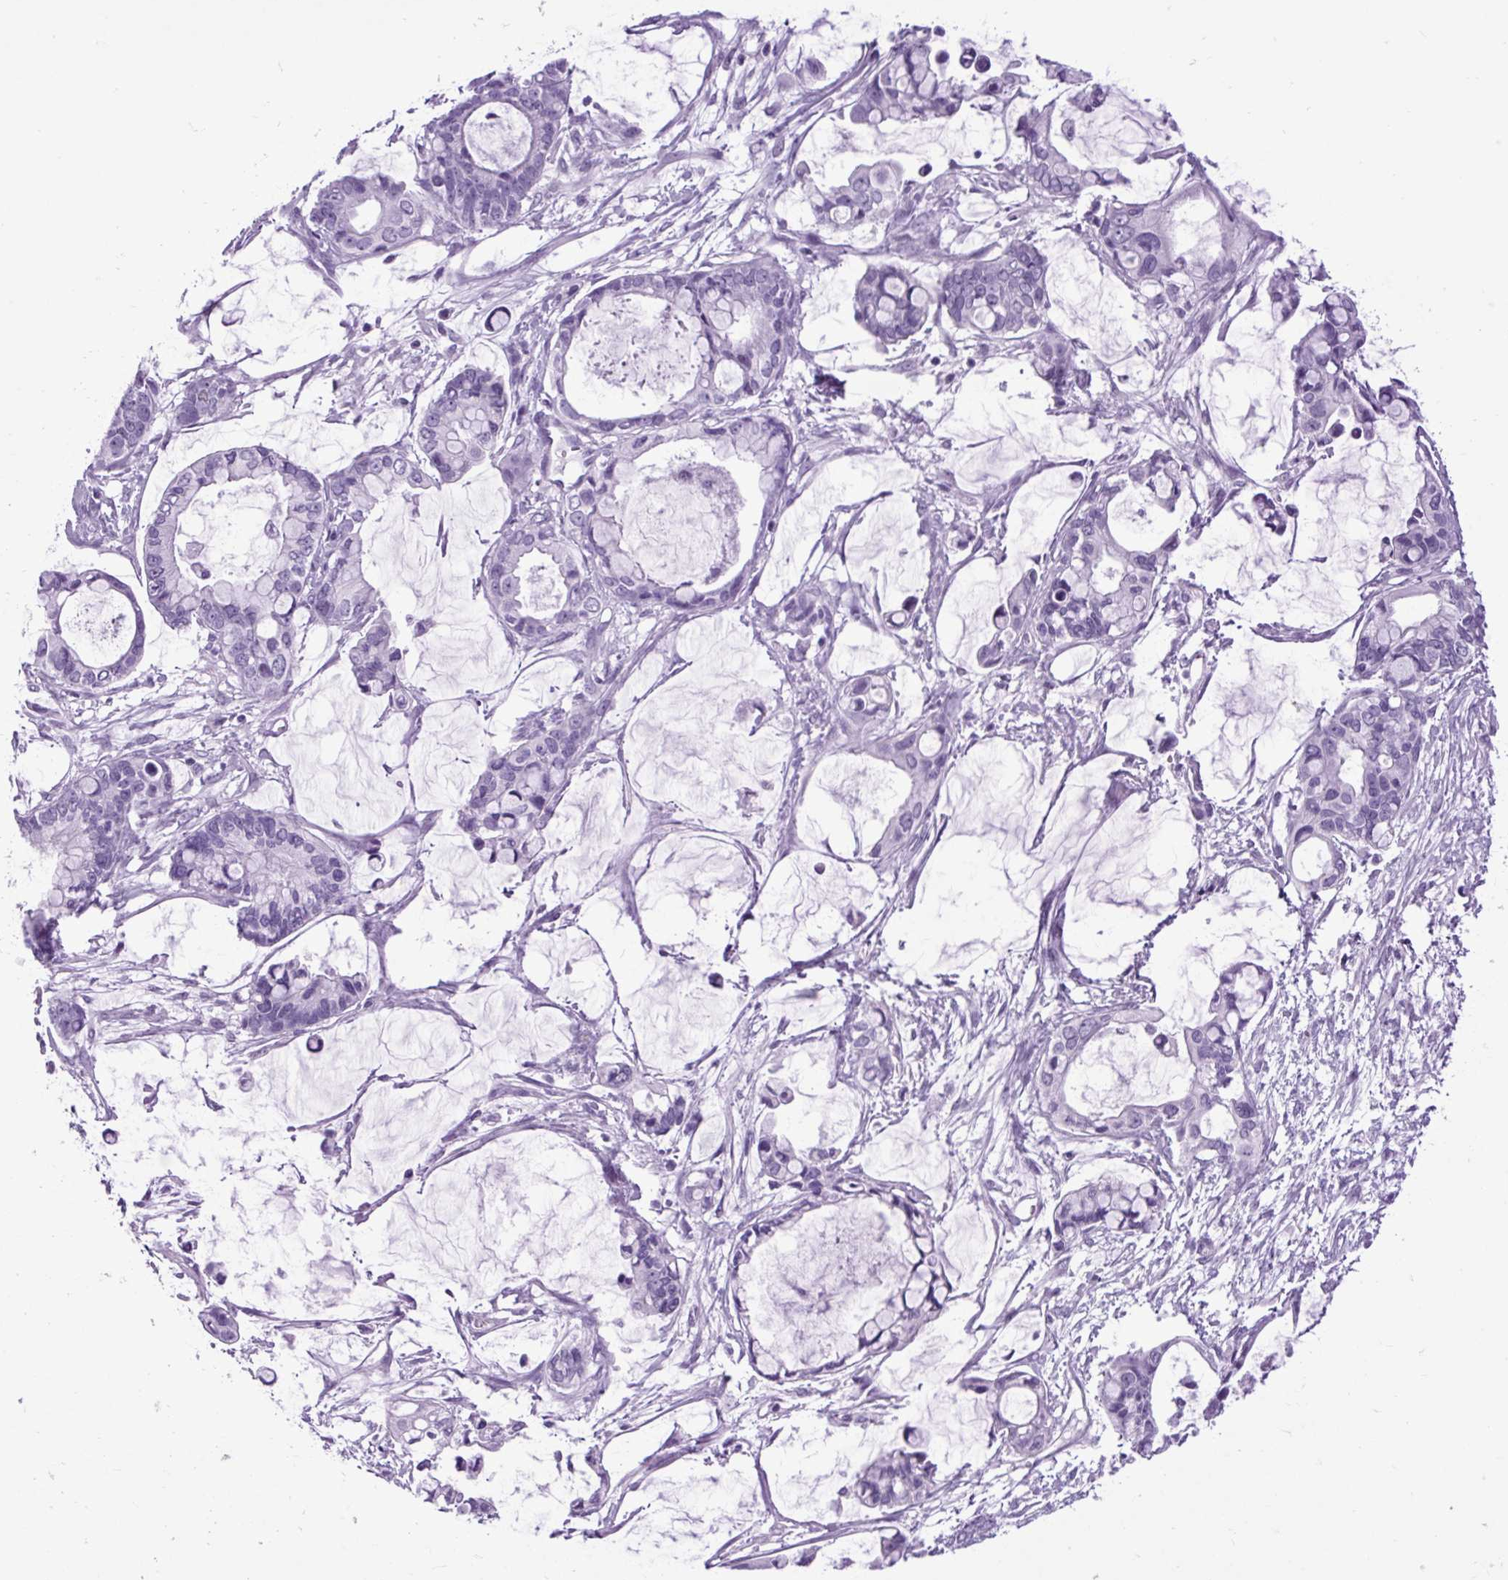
{"staining": {"intensity": "negative", "quantity": "none", "location": "none"}, "tissue": "ovarian cancer", "cell_type": "Tumor cells", "image_type": "cancer", "snomed": [{"axis": "morphology", "description": "Cystadenocarcinoma, mucinous, NOS"}, {"axis": "topography", "description": "Ovary"}], "caption": "IHC of human ovarian mucinous cystadenocarcinoma exhibits no expression in tumor cells.", "gene": "DPP6", "patient": {"sex": "female", "age": 63}}